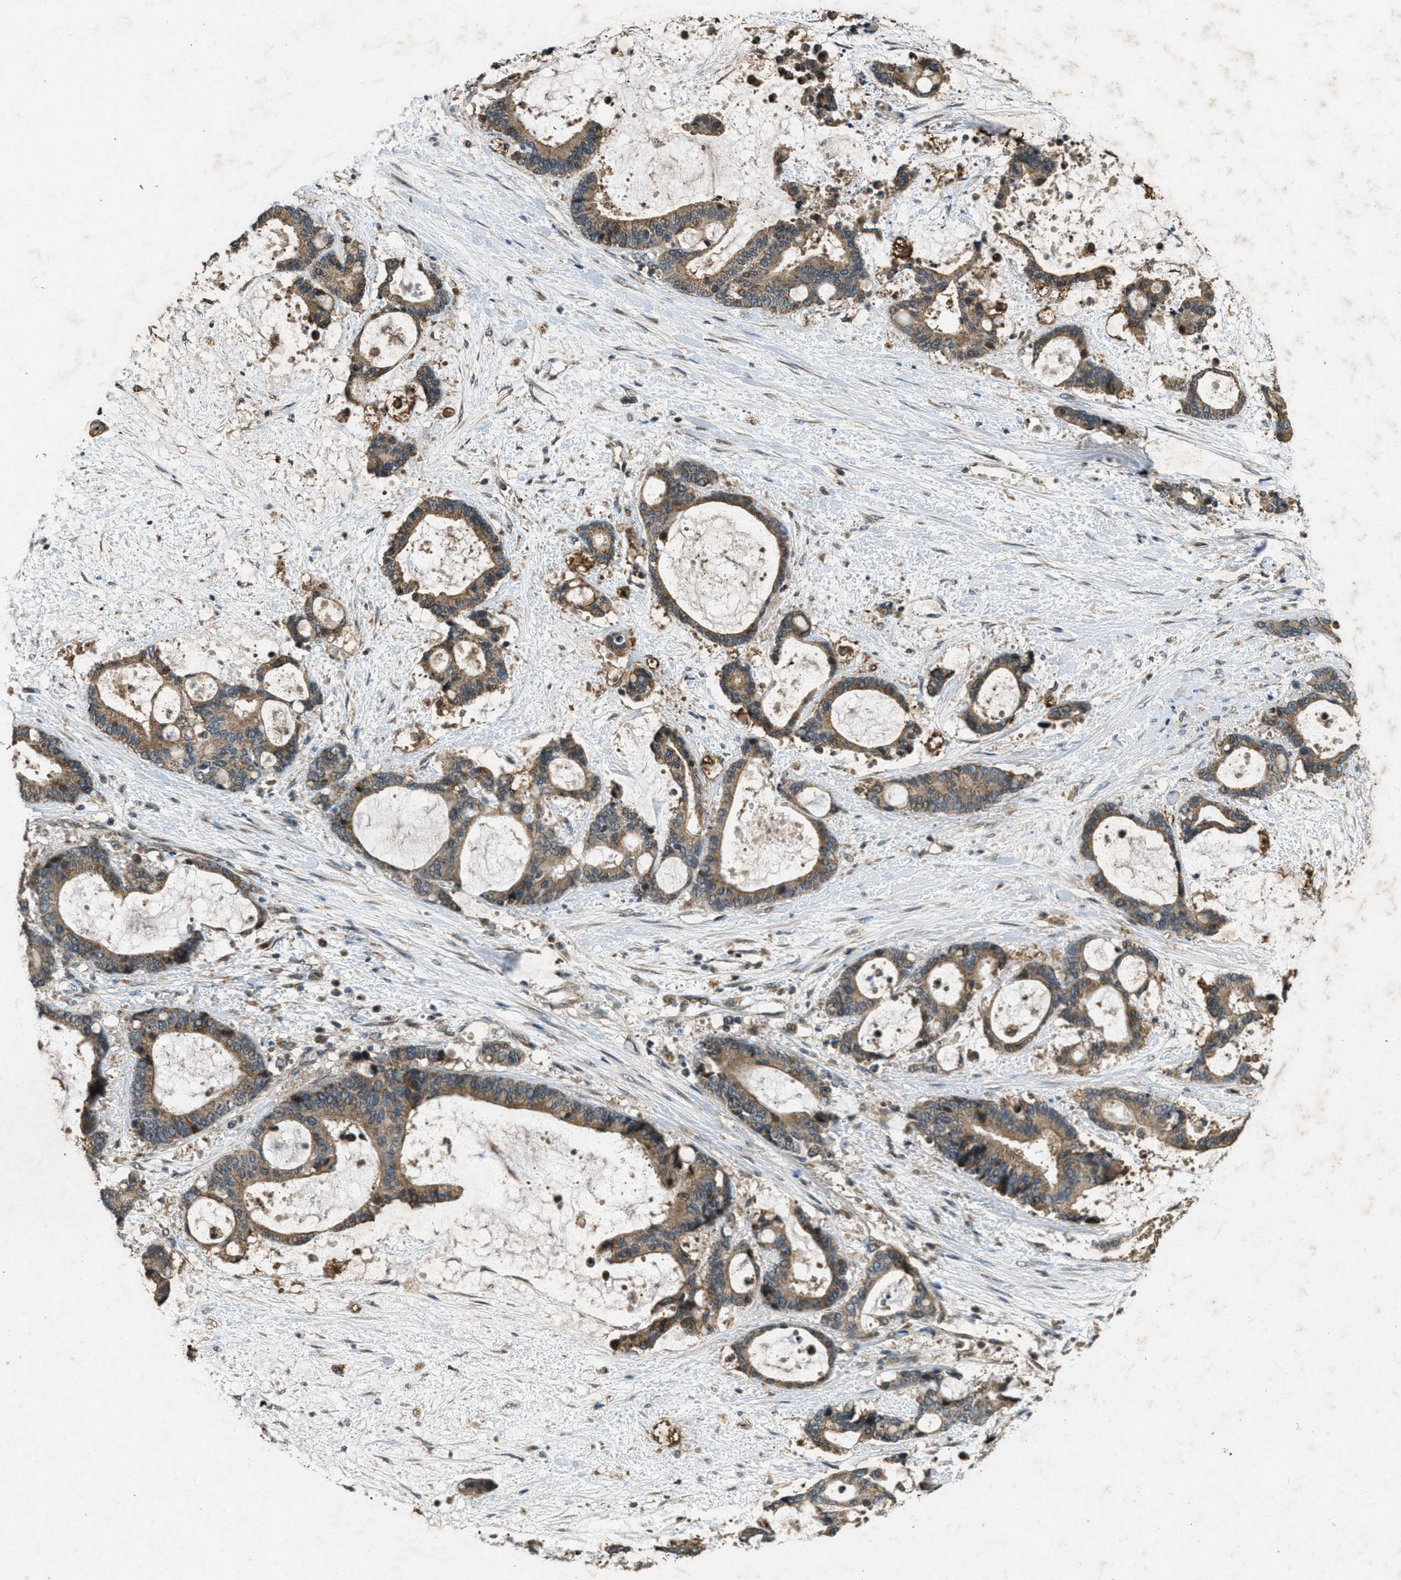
{"staining": {"intensity": "moderate", "quantity": ">75%", "location": "cytoplasmic/membranous"}, "tissue": "liver cancer", "cell_type": "Tumor cells", "image_type": "cancer", "snomed": [{"axis": "morphology", "description": "Normal tissue, NOS"}, {"axis": "morphology", "description": "Cholangiocarcinoma"}, {"axis": "topography", "description": "Liver"}, {"axis": "topography", "description": "Peripheral nerve tissue"}], "caption": "This is an image of immunohistochemistry staining of liver cancer (cholangiocarcinoma), which shows moderate expression in the cytoplasmic/membranous of tumor cells.", "gene": "PPP1R15A", "patient": {"sex": "female", "age": 73}}